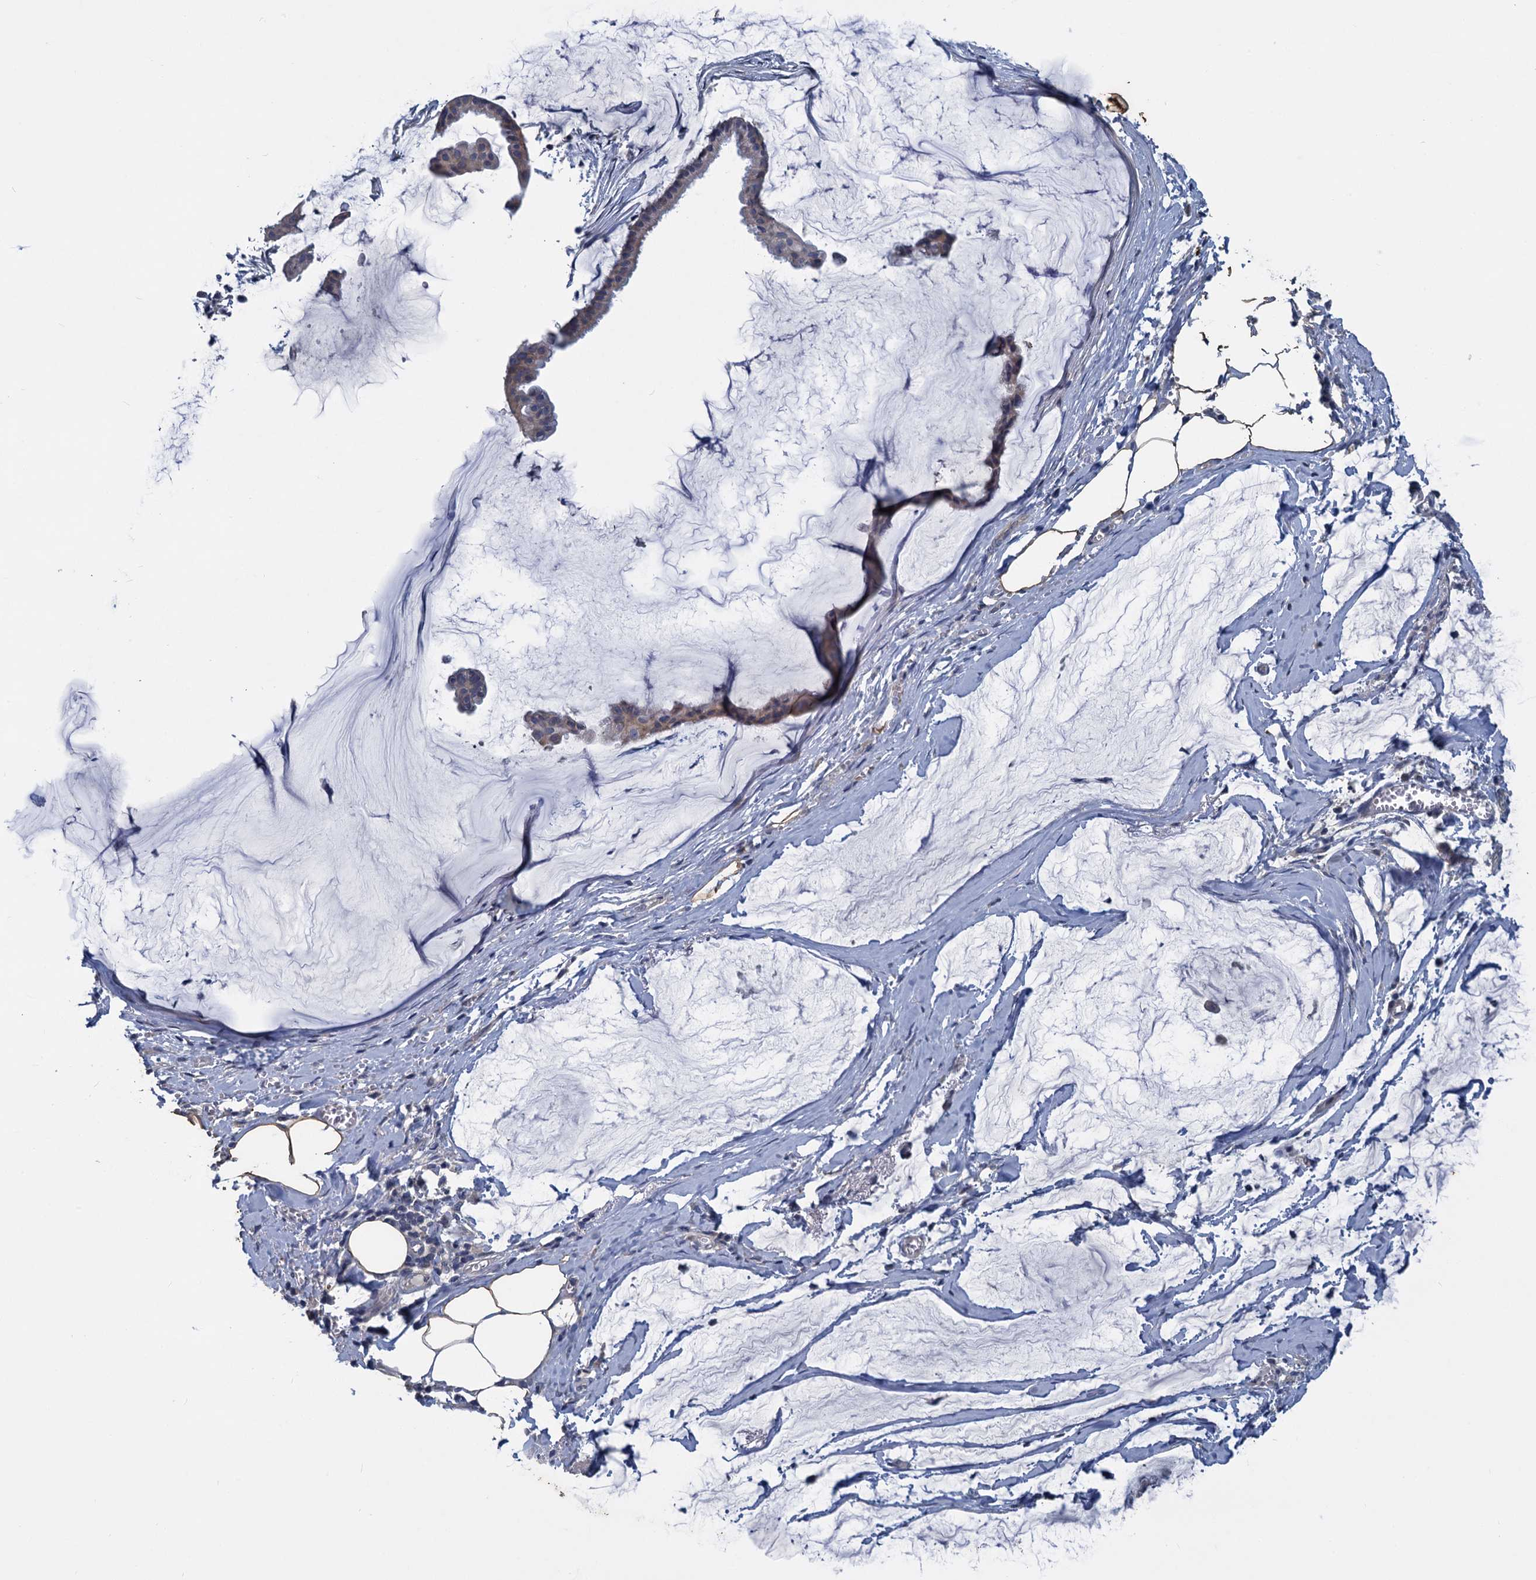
{"staining": {"intensity": "negative", "quantity": "none", "location": "none"}, "tissue": "ovarian cancer", "cell_type": "Tumor cells", "image_type": "cancer", "snomed": [{"axis": "morphology", "description": "Cystadenocarcinoma, mucinous, NOS"}, {"axis": "topography", "description": "Ovary"}], "caption": "Protein analysis of ovarian cancer displays no significant expression in tumor cells. (IHC, brightfield microscopy, high magnification).", "gene": "SLC2A7", "patient": {"sex": "female", "age": 73}}